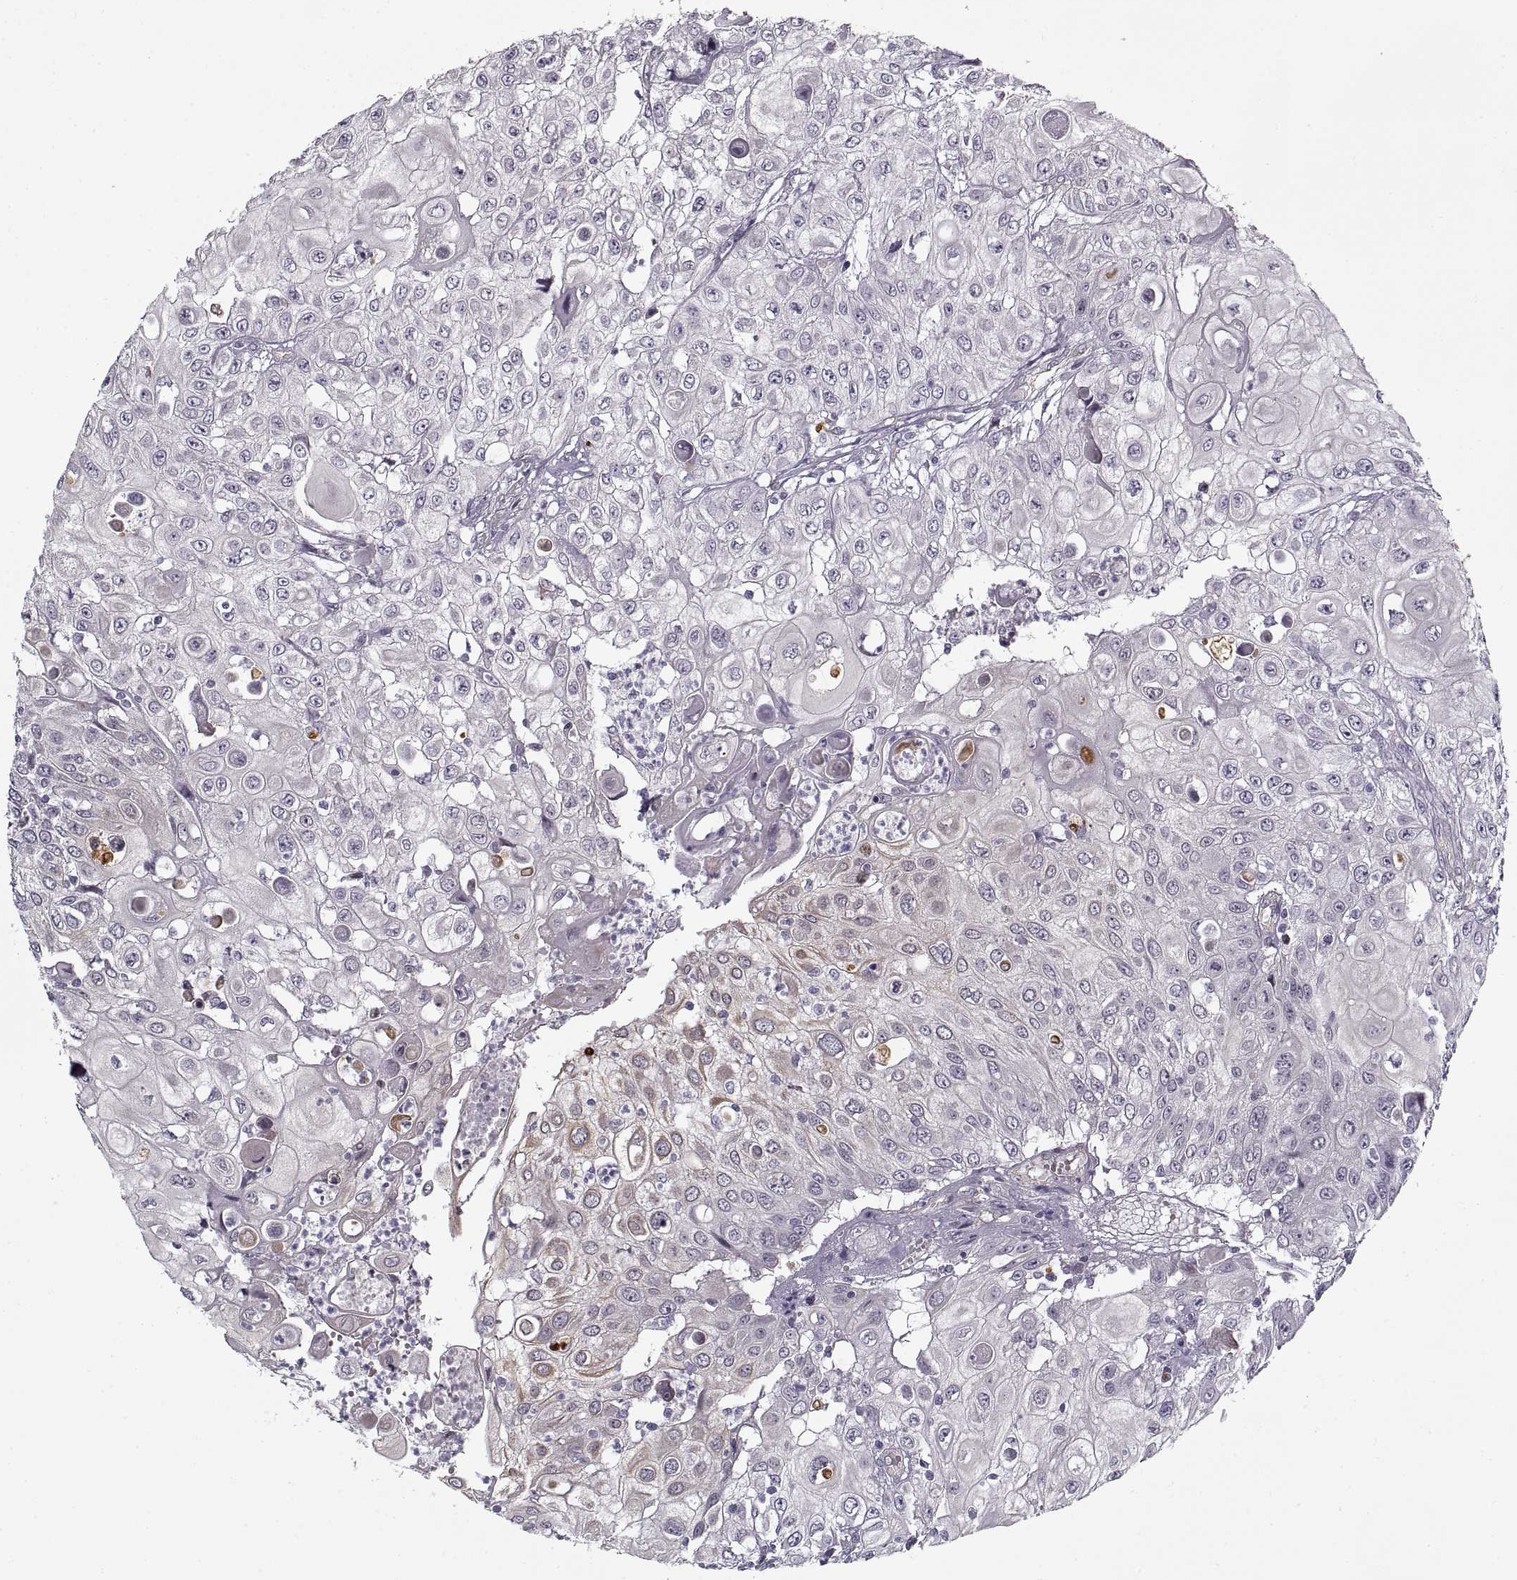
{"staining": {"intensity": "negative", "quantity": "none", "location": "none"}, "tissue": "urothelial cancer", "cell_type": "Tumor cells", "image_type": "cancer", "snomed": [{"axis": "morphology", "description": "Urothelial carcinoma, High grade"}, {"axis": "topography", "description": "Urinary bladder"}], "caption": "Urothelial cancer was stained to show a protein in brown. There is no significant positivity in tumor cells. Nuclei are stained in blue.", "gene": "LAMB2", "patient": {"sex": "female", "age": 79}}